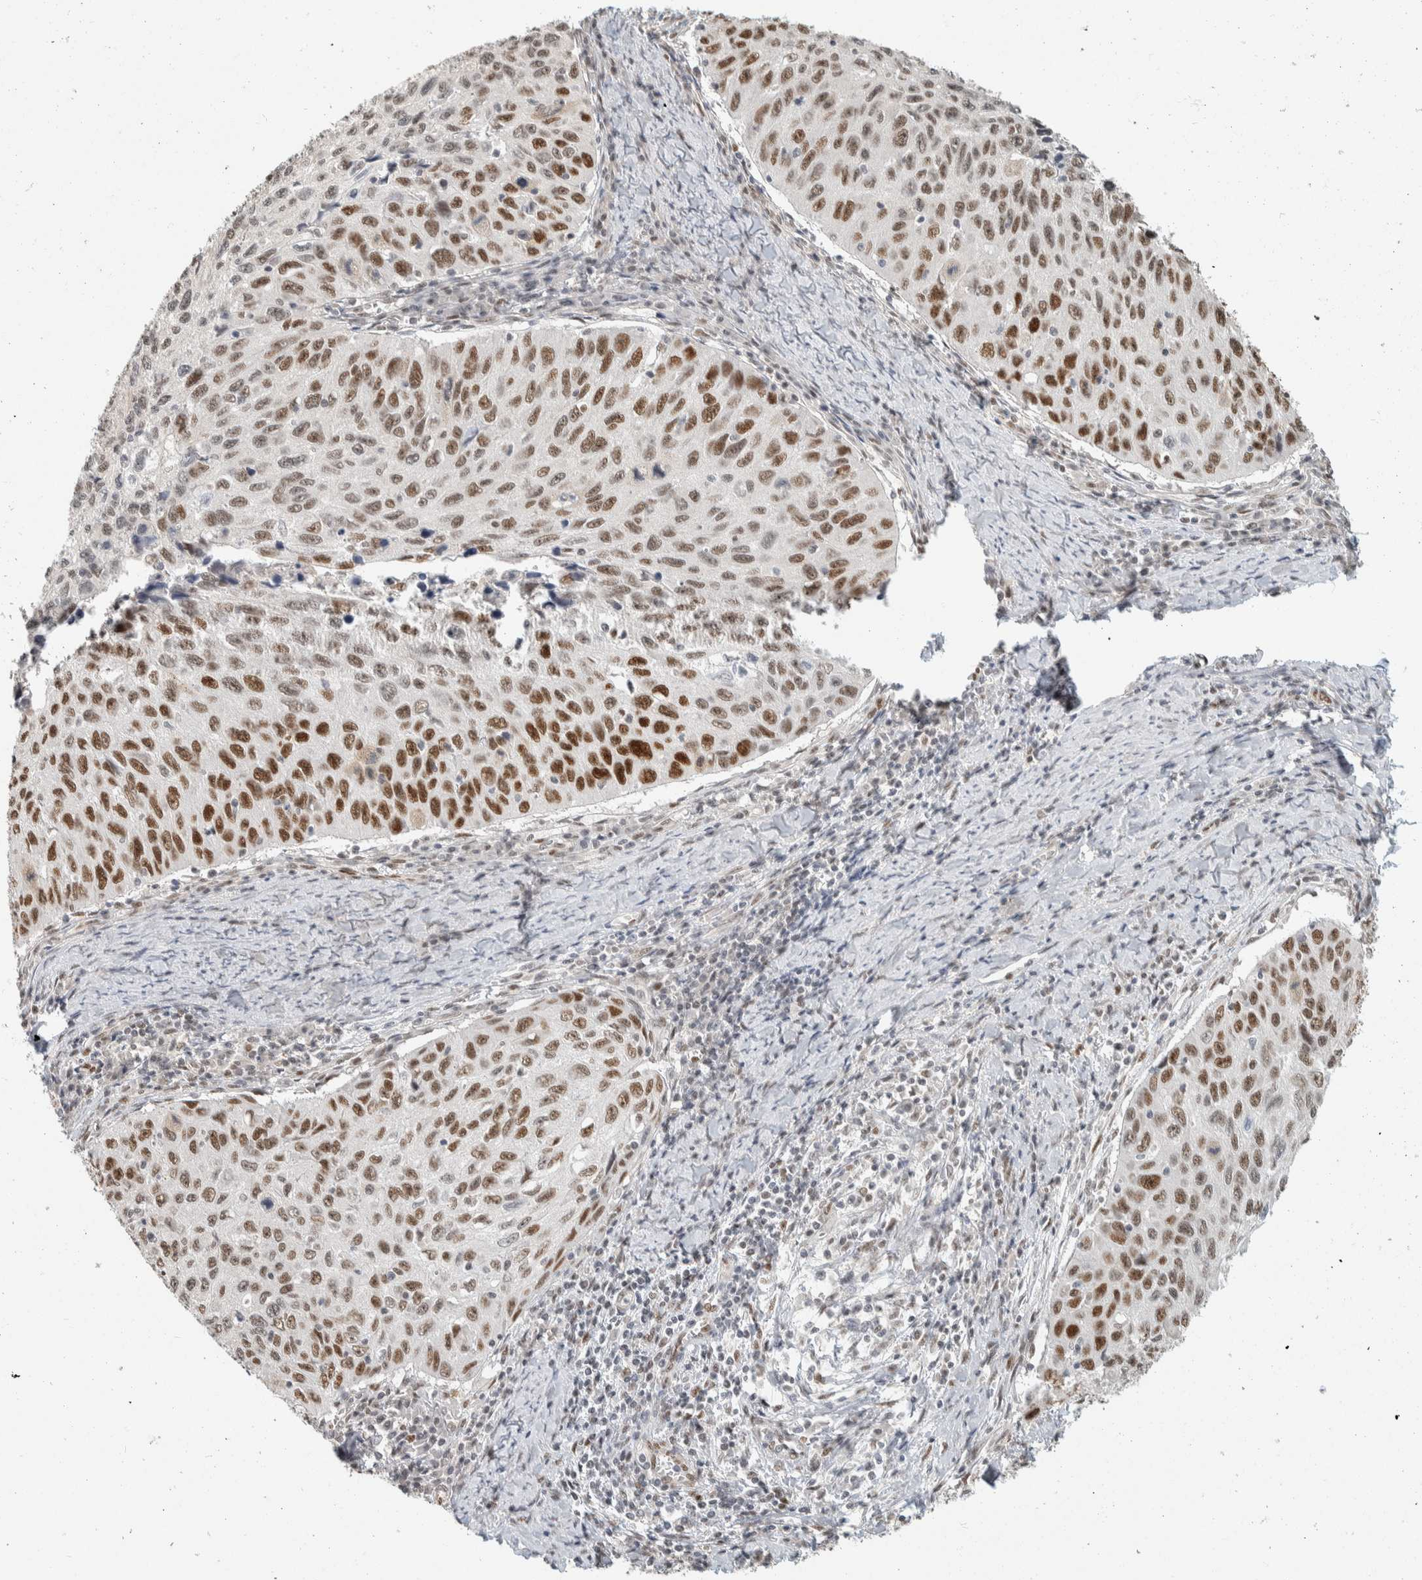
{"staining": {"intensity": "strong", "quantity": ">75%", "location": "nuclear"}, "tissue": "cervical cancer", "cell_type": "Tumor cells", "image_type": "cancer", "snomed": [{"axis": "morphology", "description": "Squamous cell carcinoma, NOS"}, {"axis": "topography", "description": "Cervix"}], "caption": "An image showing strong nuclear positivity in approximately >75% of tumor cells in cervical squamous cell carcinoma, as visualized by brown immunohistochemical staining.", "gene": "PUS7", "patient": {"sex": "female", "age": 53}}